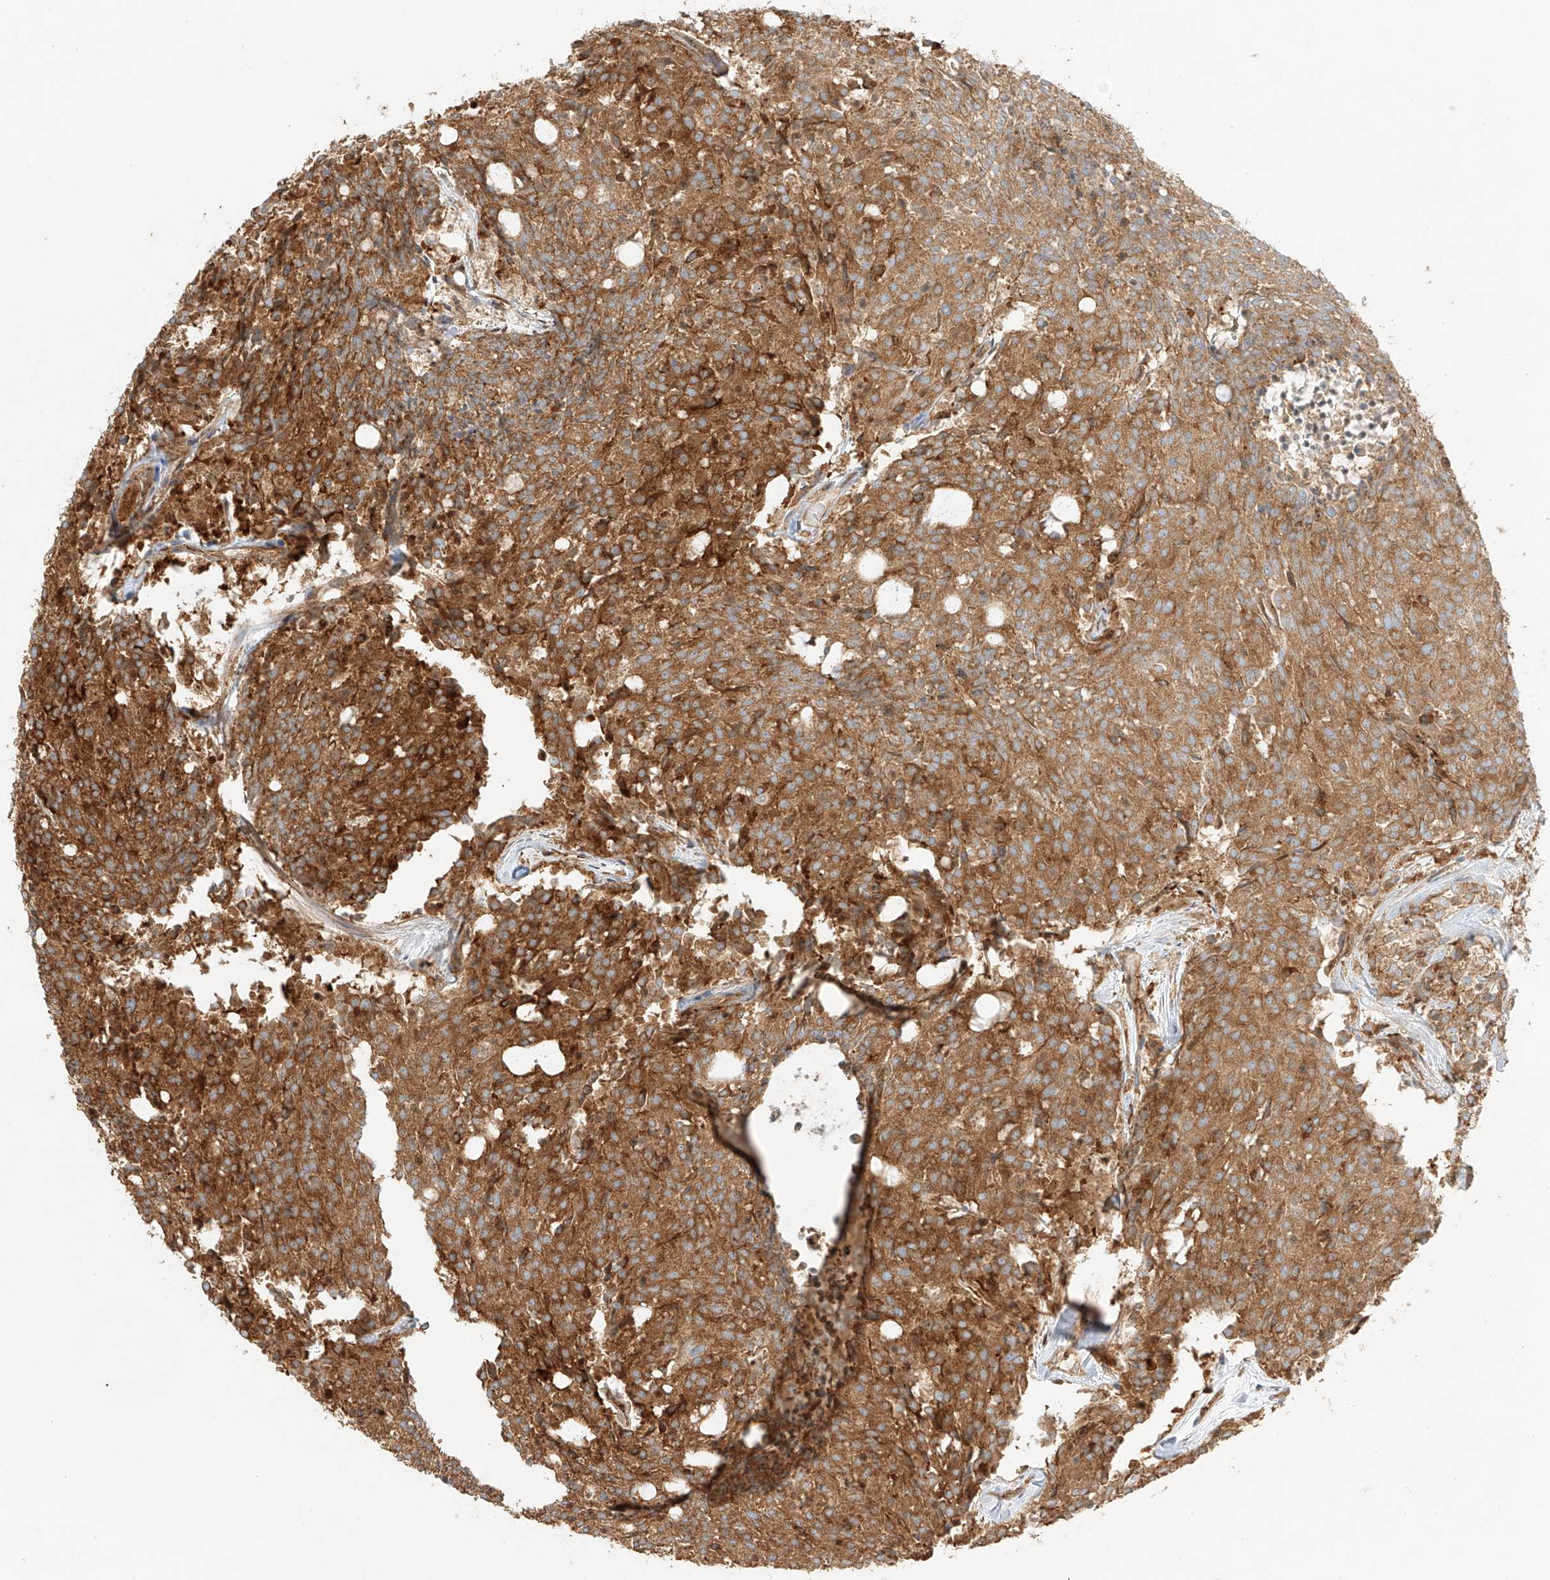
{"staining": {"intensity": "strong", "quantity": ">75%", "location": "cytoplasmic/membranous"}, "tissue": "carcinoid", "cell_type": "Tumor cells", "image_type": "cancer", "snomed": [{"axis": "morphology", "description": "Carcinoid, malignant, NOS"}, {"axis": "topography", "description": "Pancreas"}], "caption": "This photomicrograph reveals malignant carcinoid stained with IHC to label a protein in brown. The cytoplasmic/membranous of tumor cells show strong positivity for the protein. Nuclei are counter-stained blue.", "gene": "SNX9", "patient": {"sex": "female", "age": 54}}